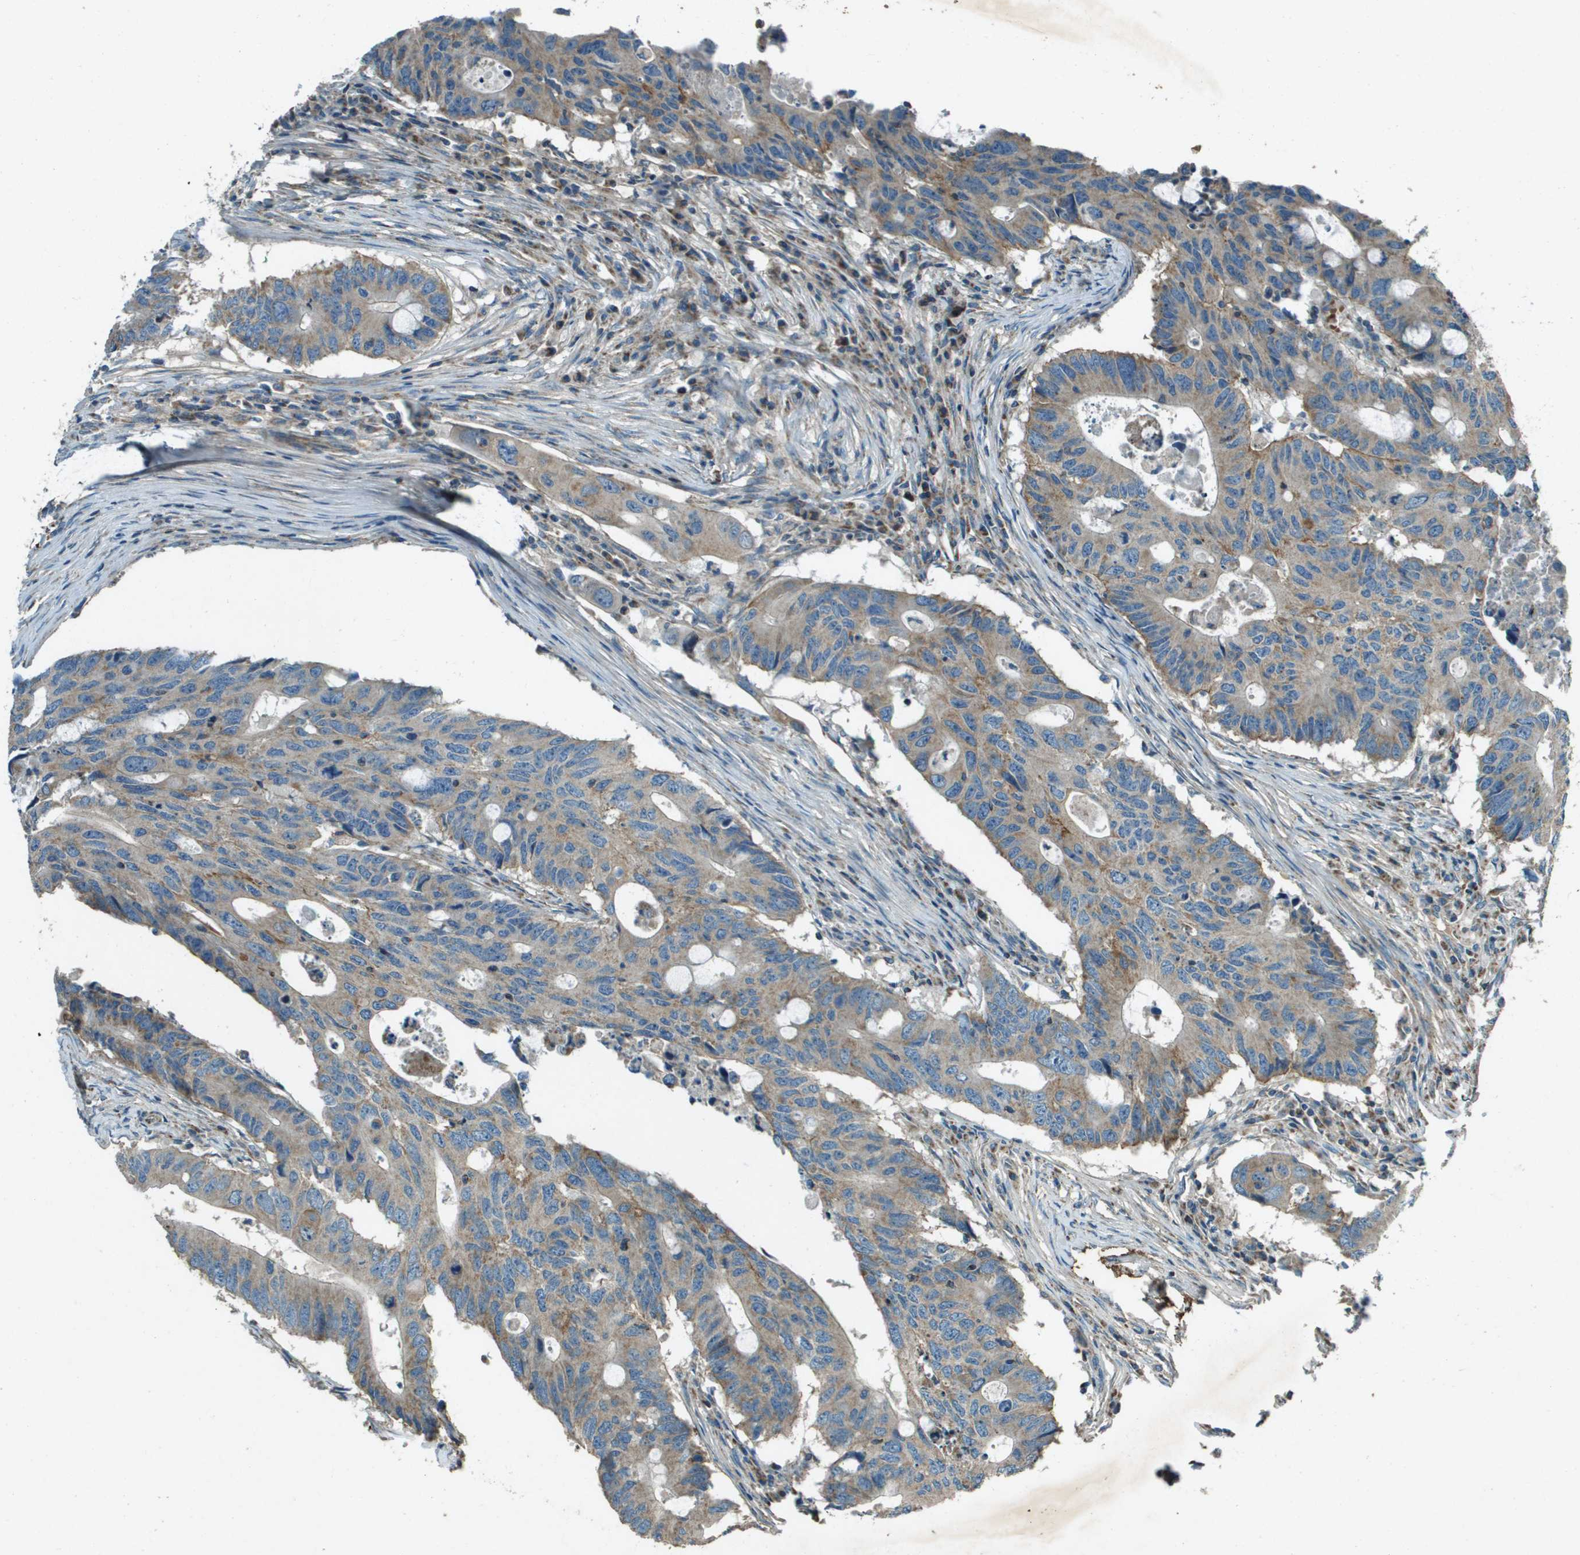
{"staining": {"intensity": "moderate", "quantity": "<25%", "location": "cytoplasmic/membranous"}, "tissue": "colorectal cancer", "cell_type": "Tumor cells", "image_type": "cancer", "snomed": [{"axis": "morphology", "description": "Adenocarcinoma, NOS"}, {"axis": "topography", "description": "Colon"}], "caption": "About <25% of tumor cells in human adenocarcinoma (colorectal) display moderate cytoplasmic/membranous protein positivity as visualized by brown immunohistochemical staining.", "gene": "MIGA1", "patient": {"sex": "male", "age": 71}}